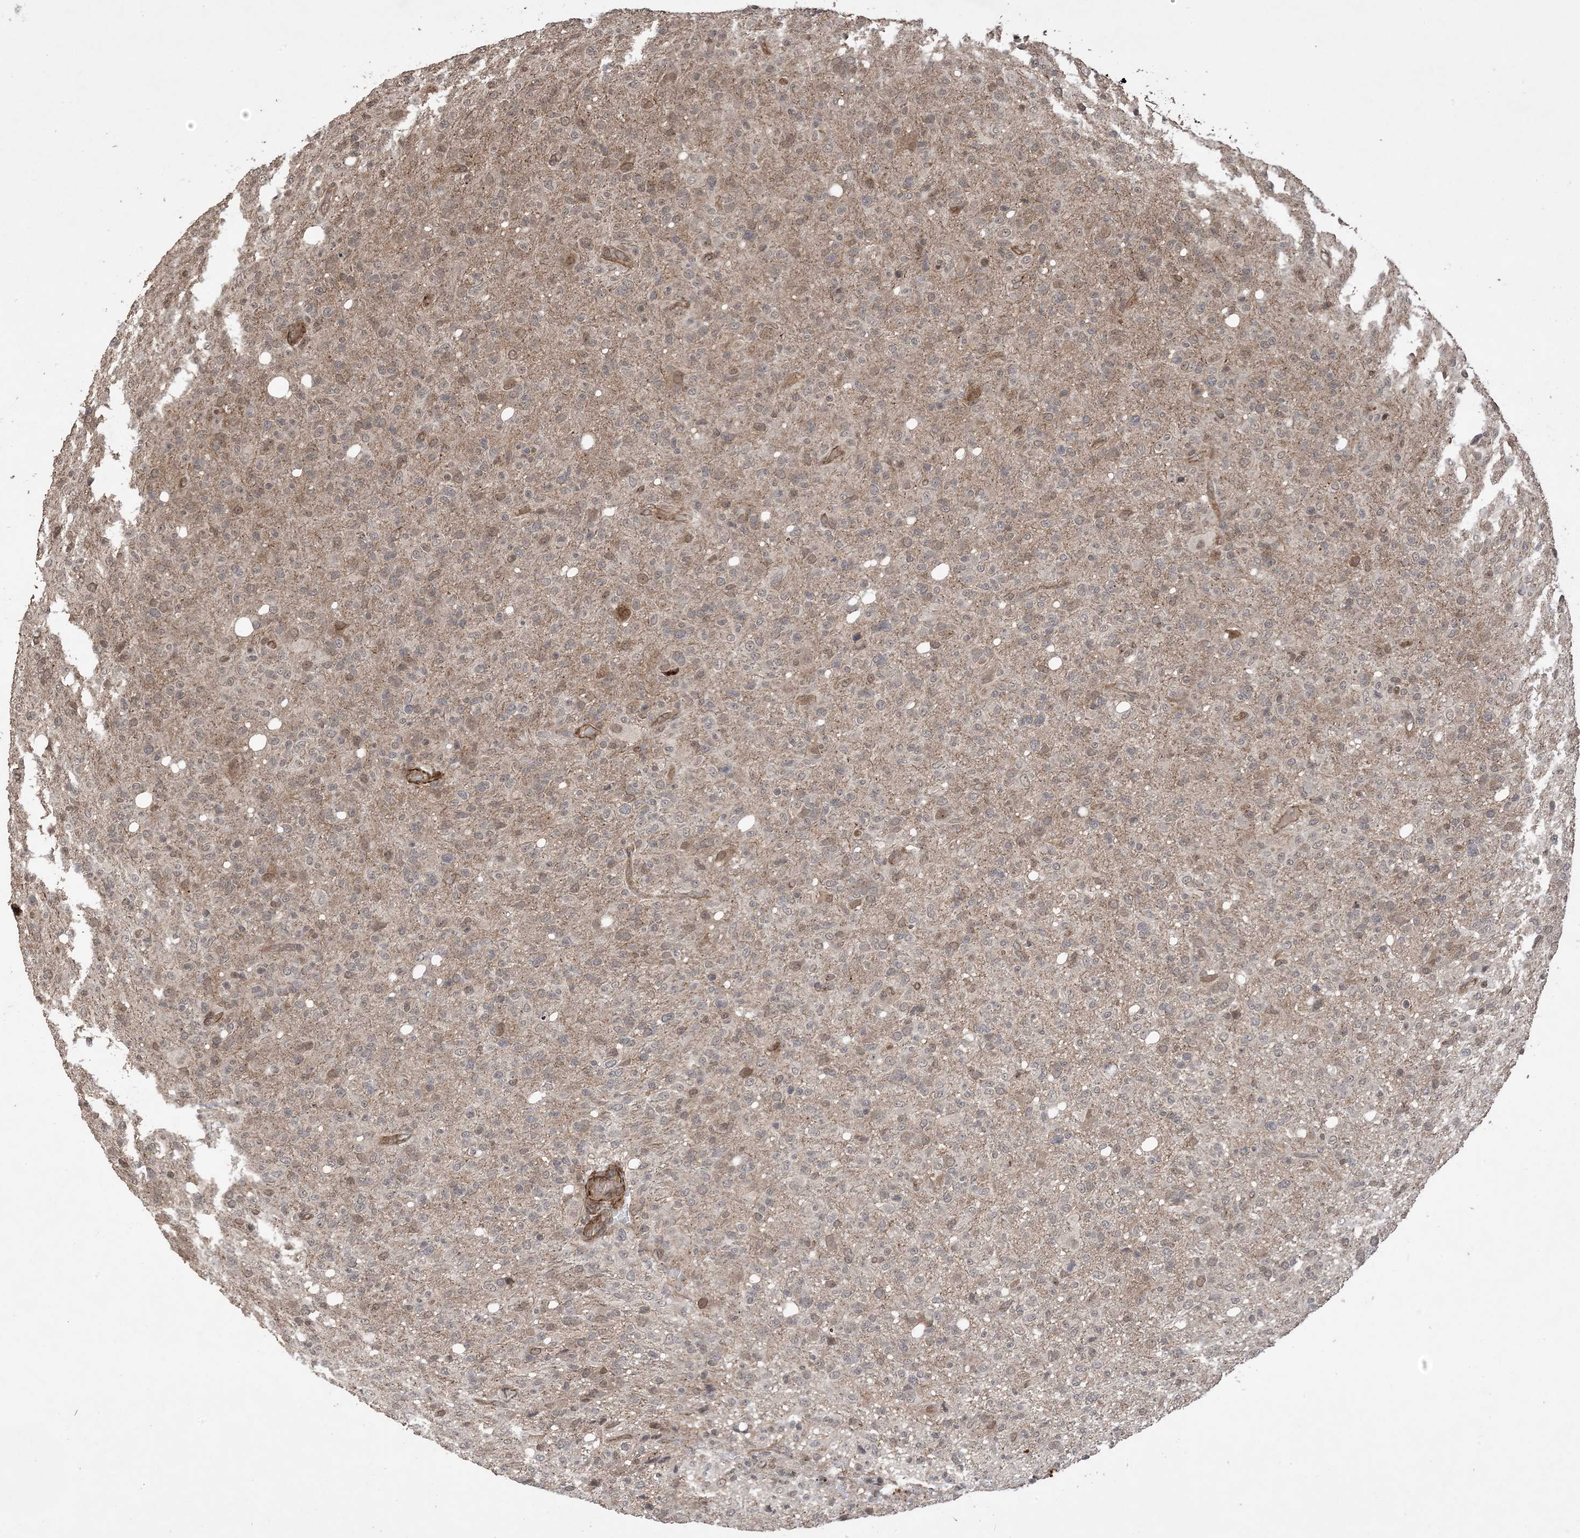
{"staining": {"intensity": "weak", "quantity": "25%-75%", "location": "cytoplasmic/membranous,nuclear"}, "tissue": "glioma", "cell_type": "Tumor cells", "image_type": "cancer", "snomed": [{"axis": "morphology", "description": "Glioma, malignant, High grade"}, {"axis": "topography", "description": "Brain"}], "caption": "Glioma stained with a brown dye displays weak cytoplasmic/membranous and nuclear positive positivity in approximately 25%-75% of tumor cells.", "gene": "ZNF511", "patient": {"sex": "female", "age": 57}}